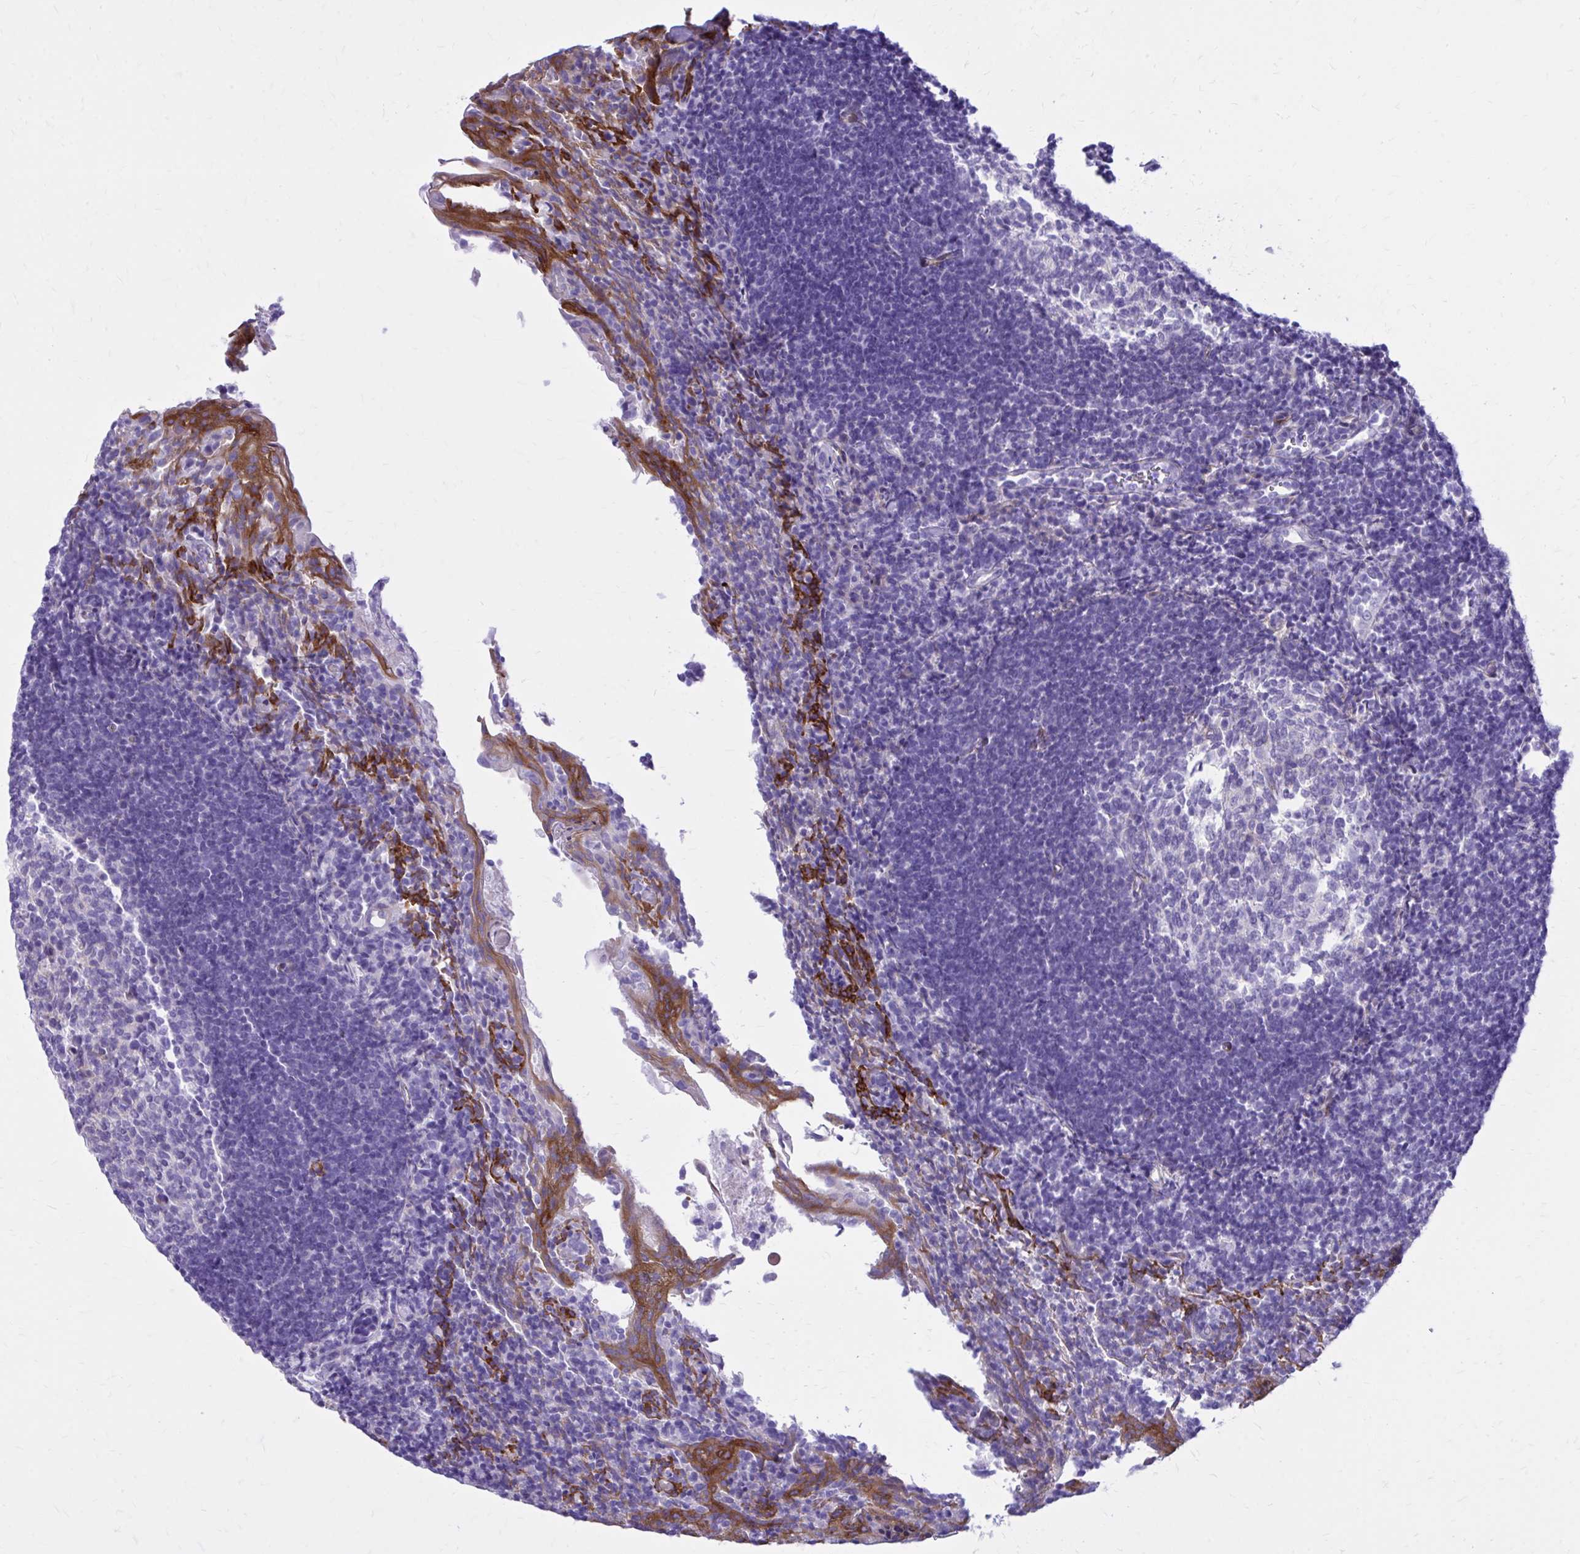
{"staining": {"intensity": "weak", "quantity": "<25%", "location": "cytoplasmic/membranous"}, "tissue": "tonsil", "cell_type": "Germinal center cells", "image_type": "normal", "snomed": [{"axis": "morphology", "description": "Normal tissue, NOS"}, {"axis": "topography", "description": "Tonsil"}], "caption": "High magnification brightfield microscopy of unremarkable tonsil stained with DAB (3,3'-diaminobenzidine) (brown) and counterstained with hematoxylin (blue): germinal center cells show no significant staining. Brightfield microscopy of immunohistochemistry stained with DAB (3,3'-diaminobenzidine) (brown) and hematoxylin (blue), captured at high magnification.", "gene": "EPB41L1", "patient": {"sex": "female", "age": 10}}